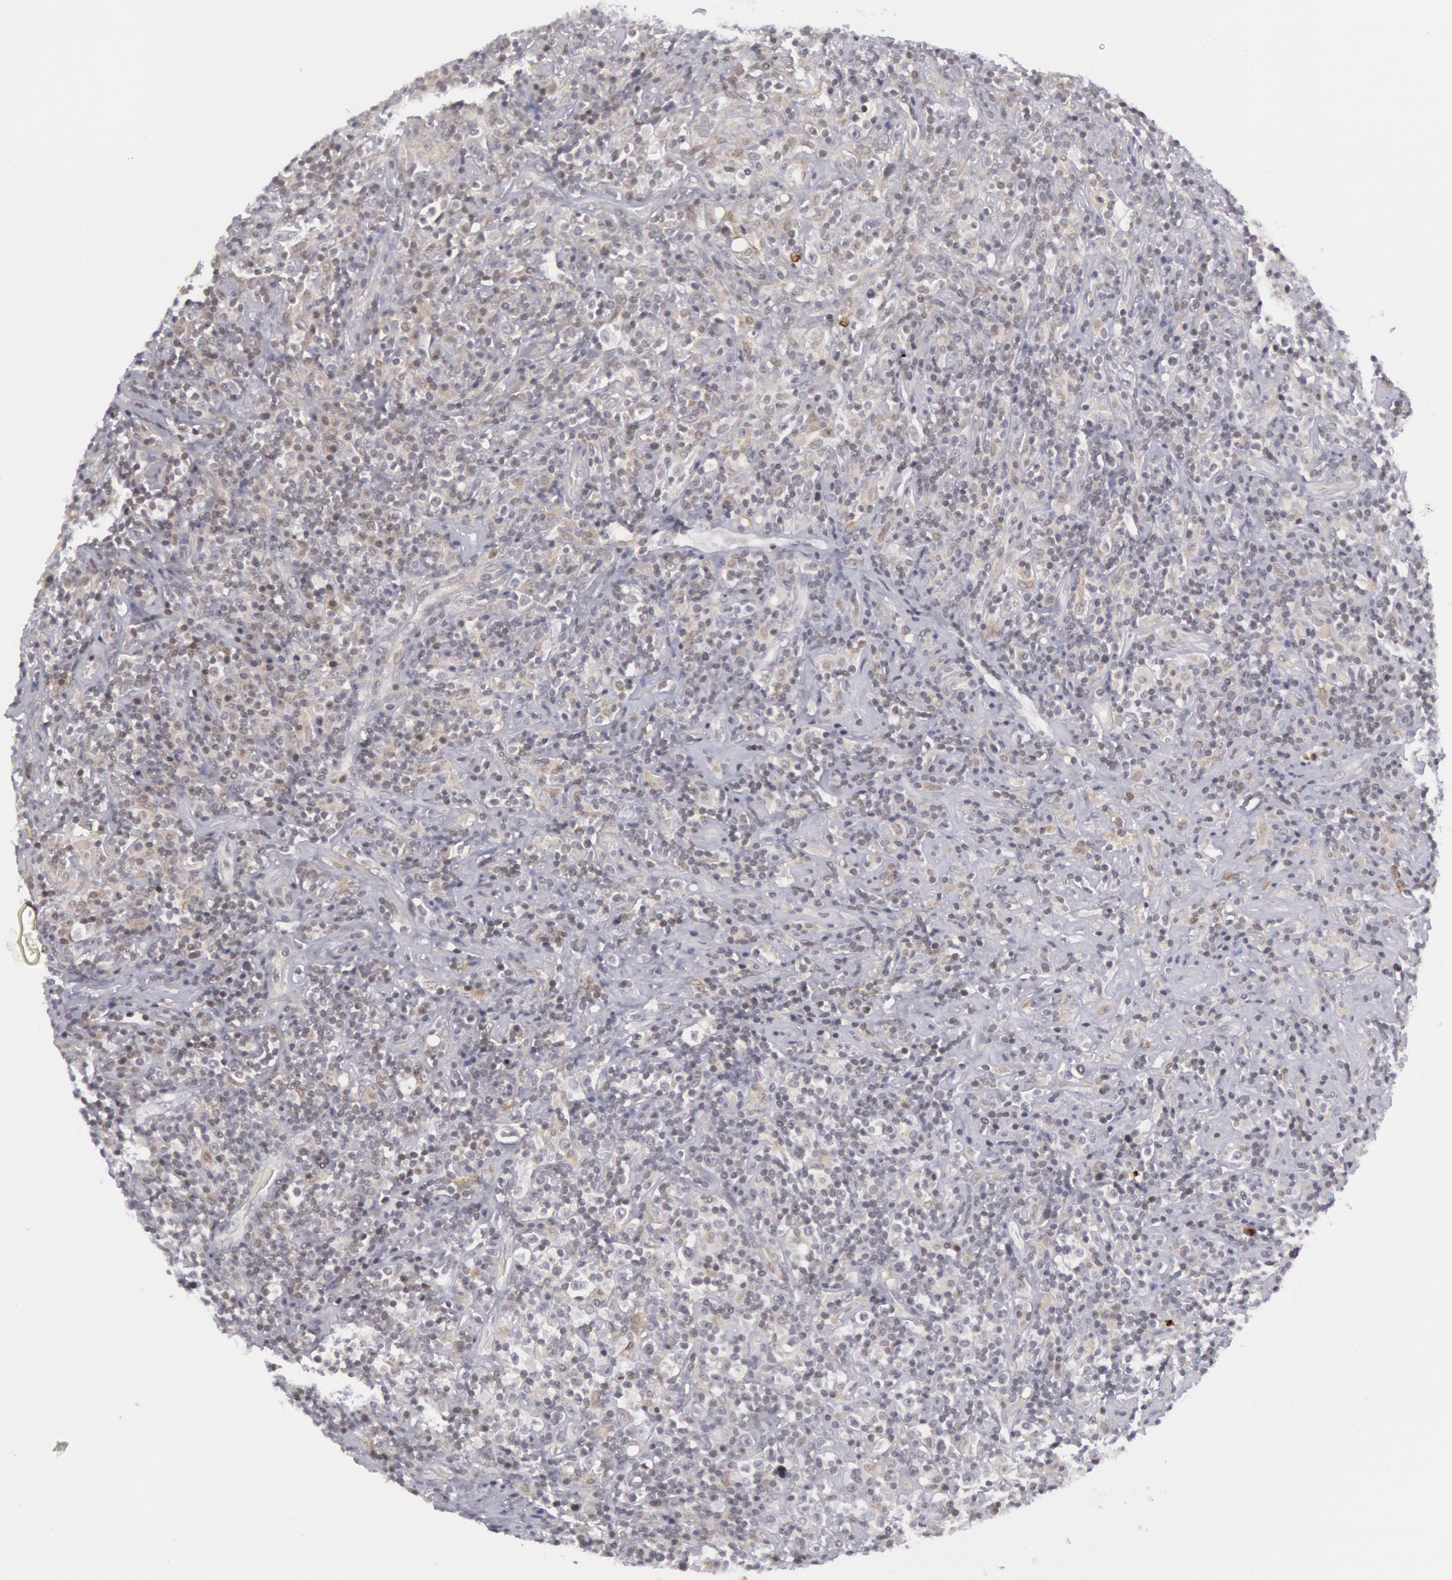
{"staining": {"intensity": "negative", "quantity": "none", "location": "none"}, "tissue": "lymphoma", "cell_type": "Tumor cells", "image_type": "cancer", "snomed": [{"axis": "morphology", "description": "Hodgkin's disease, NOS"}, {"axis": "topography", "description": "Lymph node"}], "caption": "DAB immunohistochemical staining of human Hodgkin's disease exhibits no significant expression in tumor cells.", "gene": "PTGS2", "patient": {"sex": "male", "age": 46}}